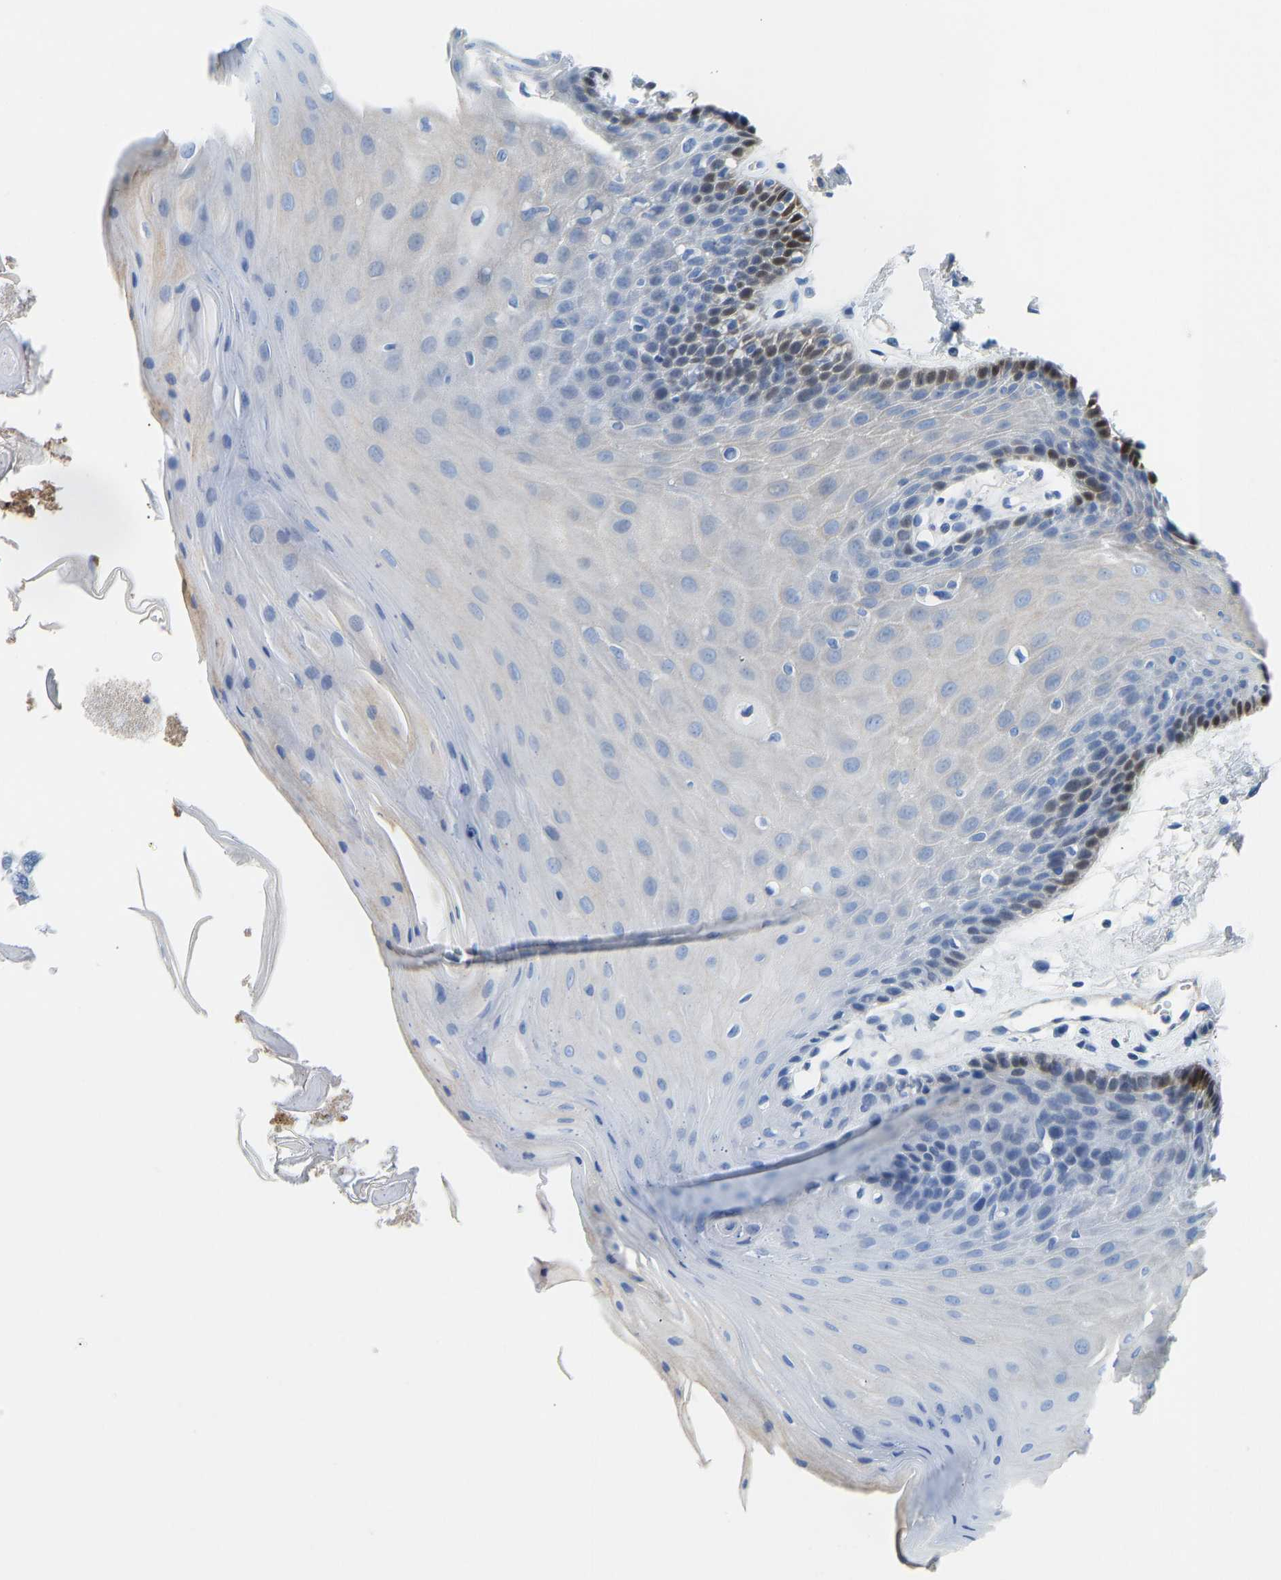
{"staining": {"intensity": "weak", "quantity": "25%-75%", "location": "cytoplasmic/membranous"}, "tissue": "oral mucosa", "cell_type": "Squamous epithelial cells", "image_type": "normal", "snomed": [{"axis": "morphology", "description": "Normal tissue, NOS"}, {"axis": "morphology", "description": "Squamous cell carcinoma, NOS"}, {"axis": "topography", "description": "Oral tissue"}, {"axis": "topography", "description": "Head-Neck"}], "caption": "Oral mucosa stained for a protein shows weak cytoplasmic/membranous positivity in squamous epithelial cells. (Brightfield microscopy of DAB IHC at high magnification).", "gene": "NKAIN3", "patient": {"sex": "male", "age": 71}}